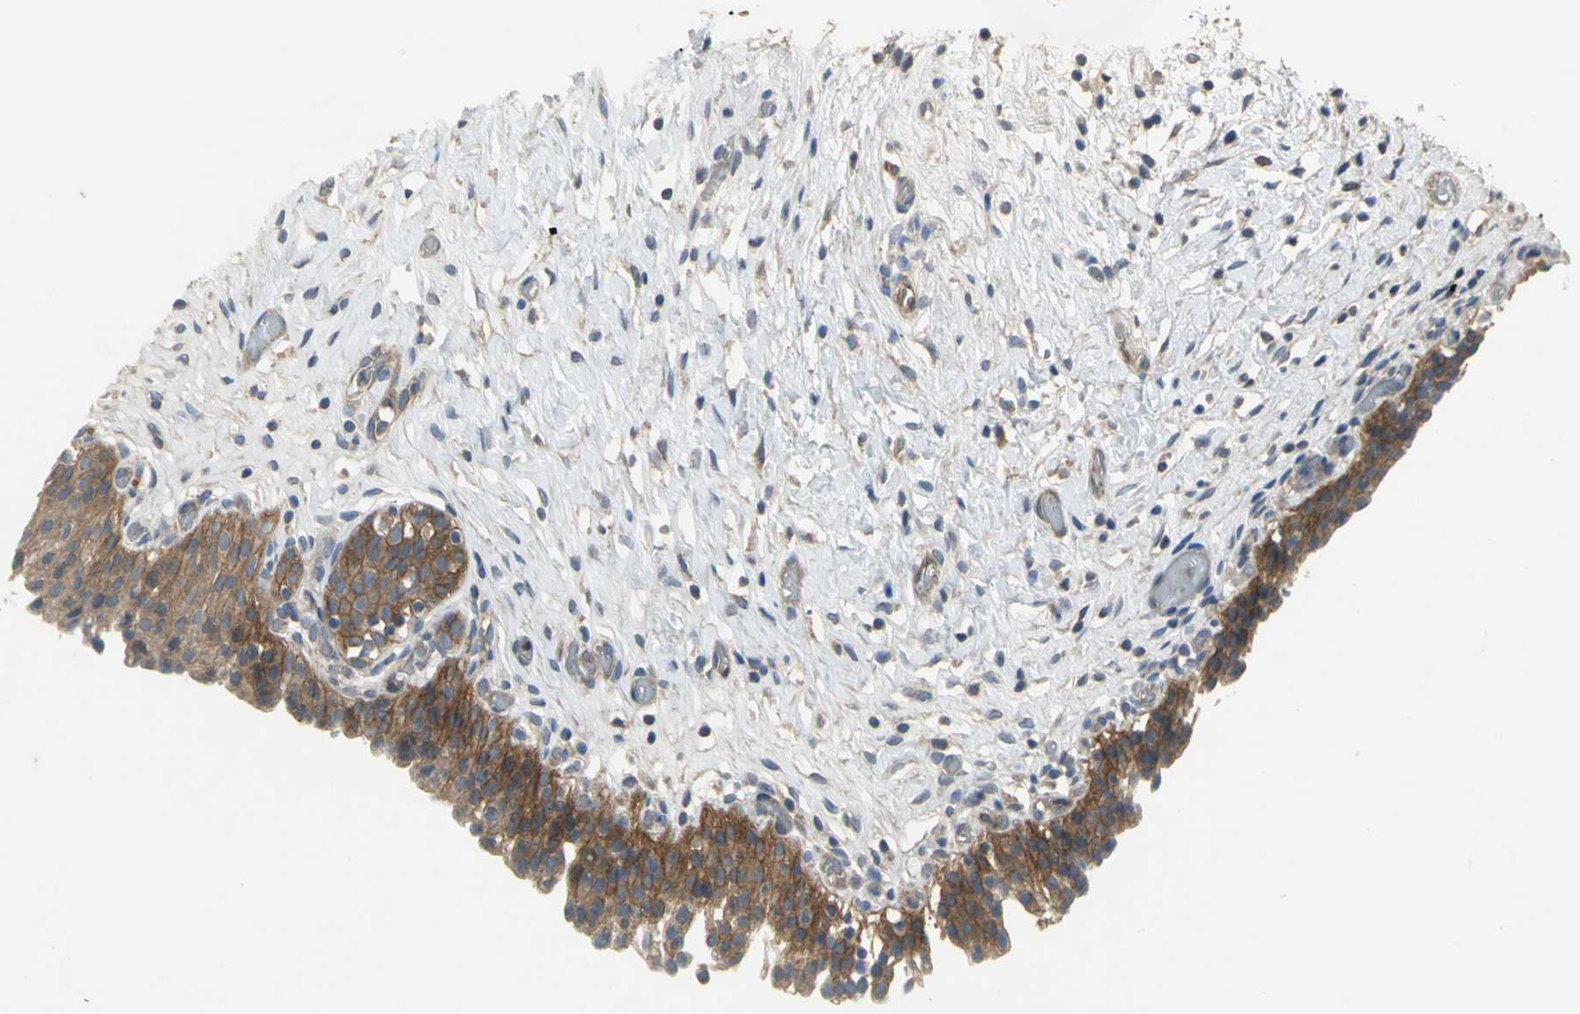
{"staining": {"intensity": "moderate", "quantity": ">75%", "location": "cytoplasmic/membranous"}, "tissue": "urinary bladder", "cell_type": "Urothelial cells", "image_type": "normal", "snomed": [{"axis": "morphology", "description": "Normal tissue, NOS"}, {"axis": "topography", "description": "Urinary bladder"}], "caption": "Moderate cytoplasmic/membranous protein staining is seen in about >75% of urothelial cells in urinary bladder.", "gene": "MET", "patient": {"sex": "male", "age": 51}}